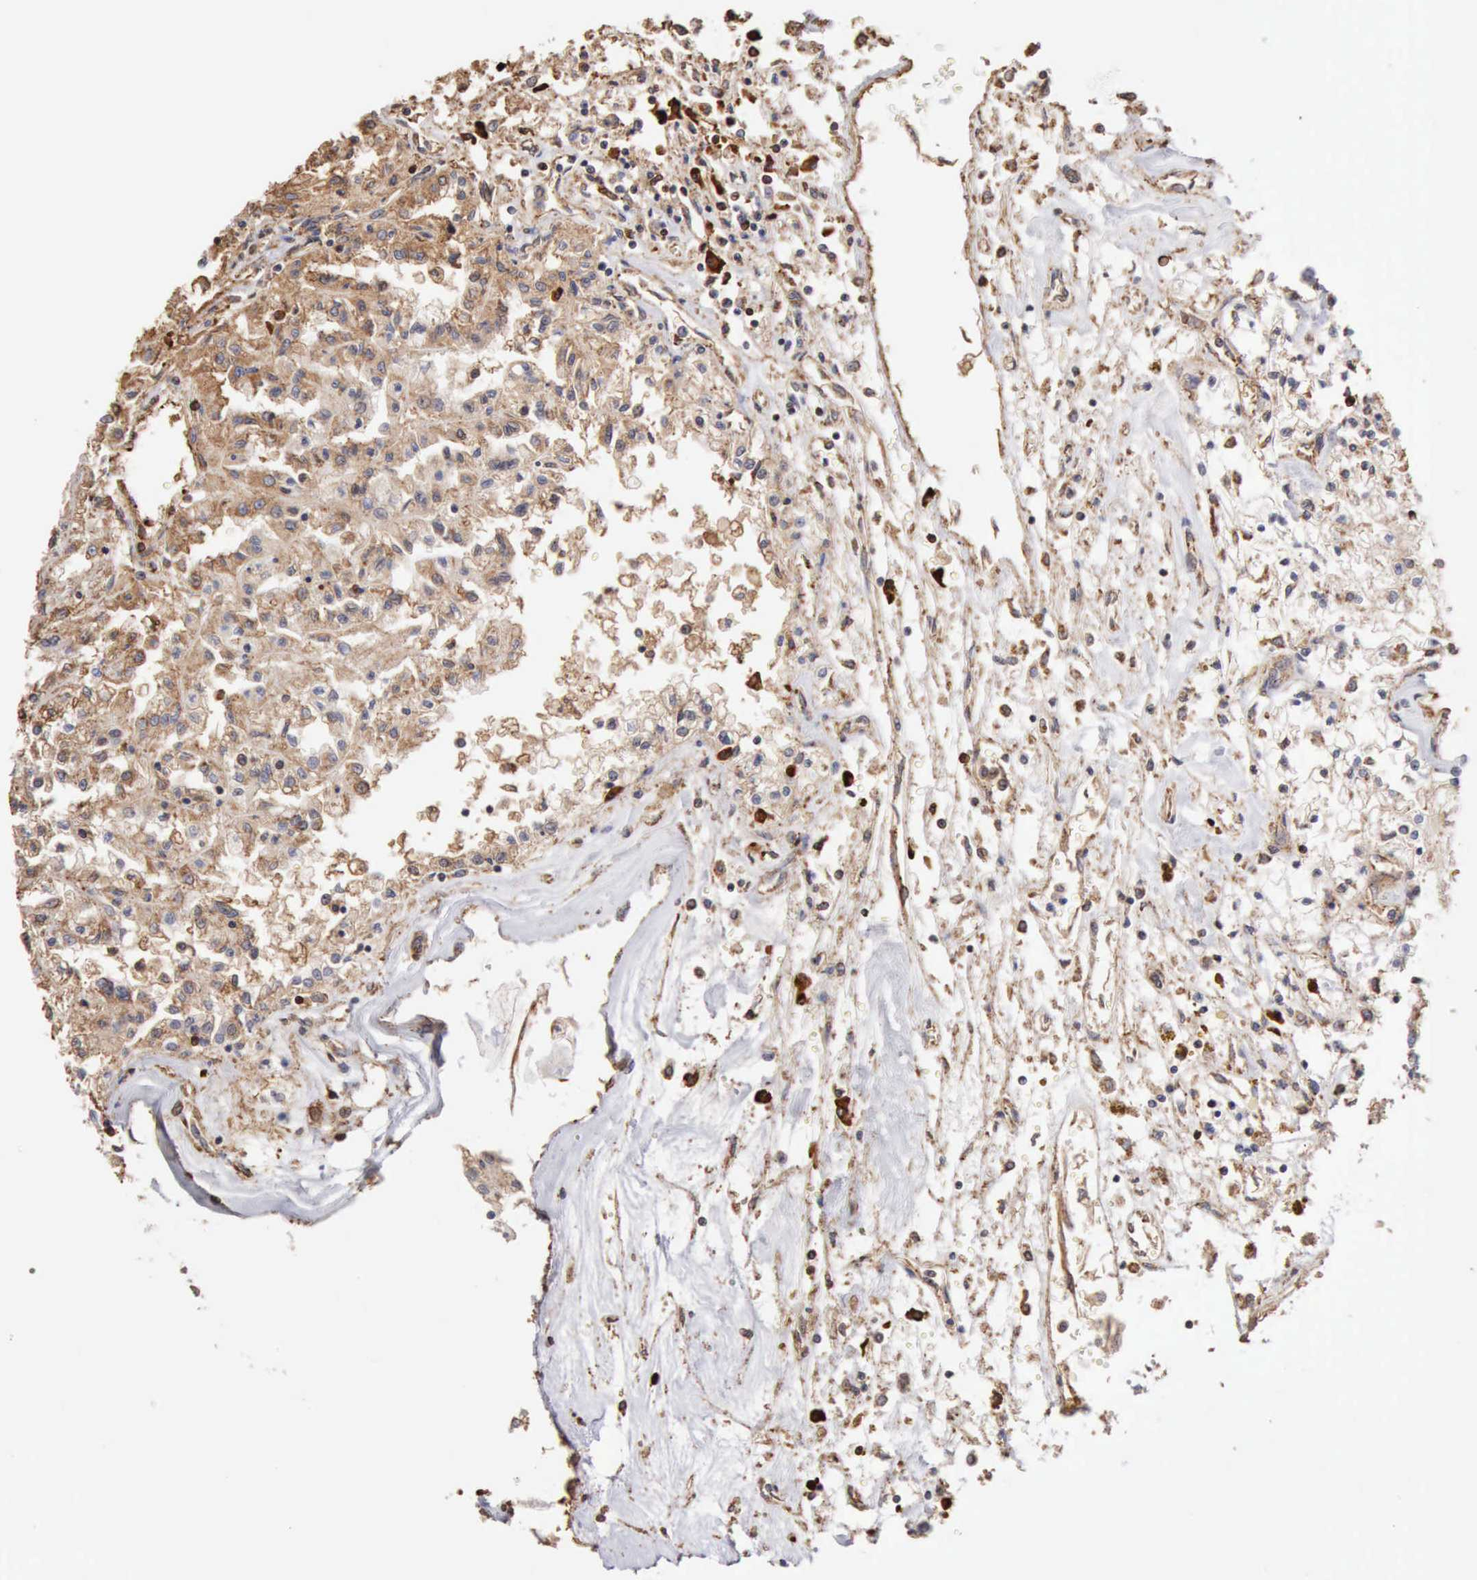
{"staining": {"intensity": "weak", "quantity": "25%-75%", "location": "cytoplasmic/membranous"}, "tissue": "renal cancer", "cell_type": "Tumor cells", "image_type": "cancer", "snomed": [{"axis": "morphology", "description": "Adenocarcinoma, NOS"}, {"axis": "topography", "description": "Kidney"}], "caption": "Approximately 25%-75% of tumor cells in human renal cancer show weak cytoplasmic/membranous protein staining as visualized by brown immunohistochemical staining.", "gene": "GPR101", "patient": {"sex": "male", "age": 78}}